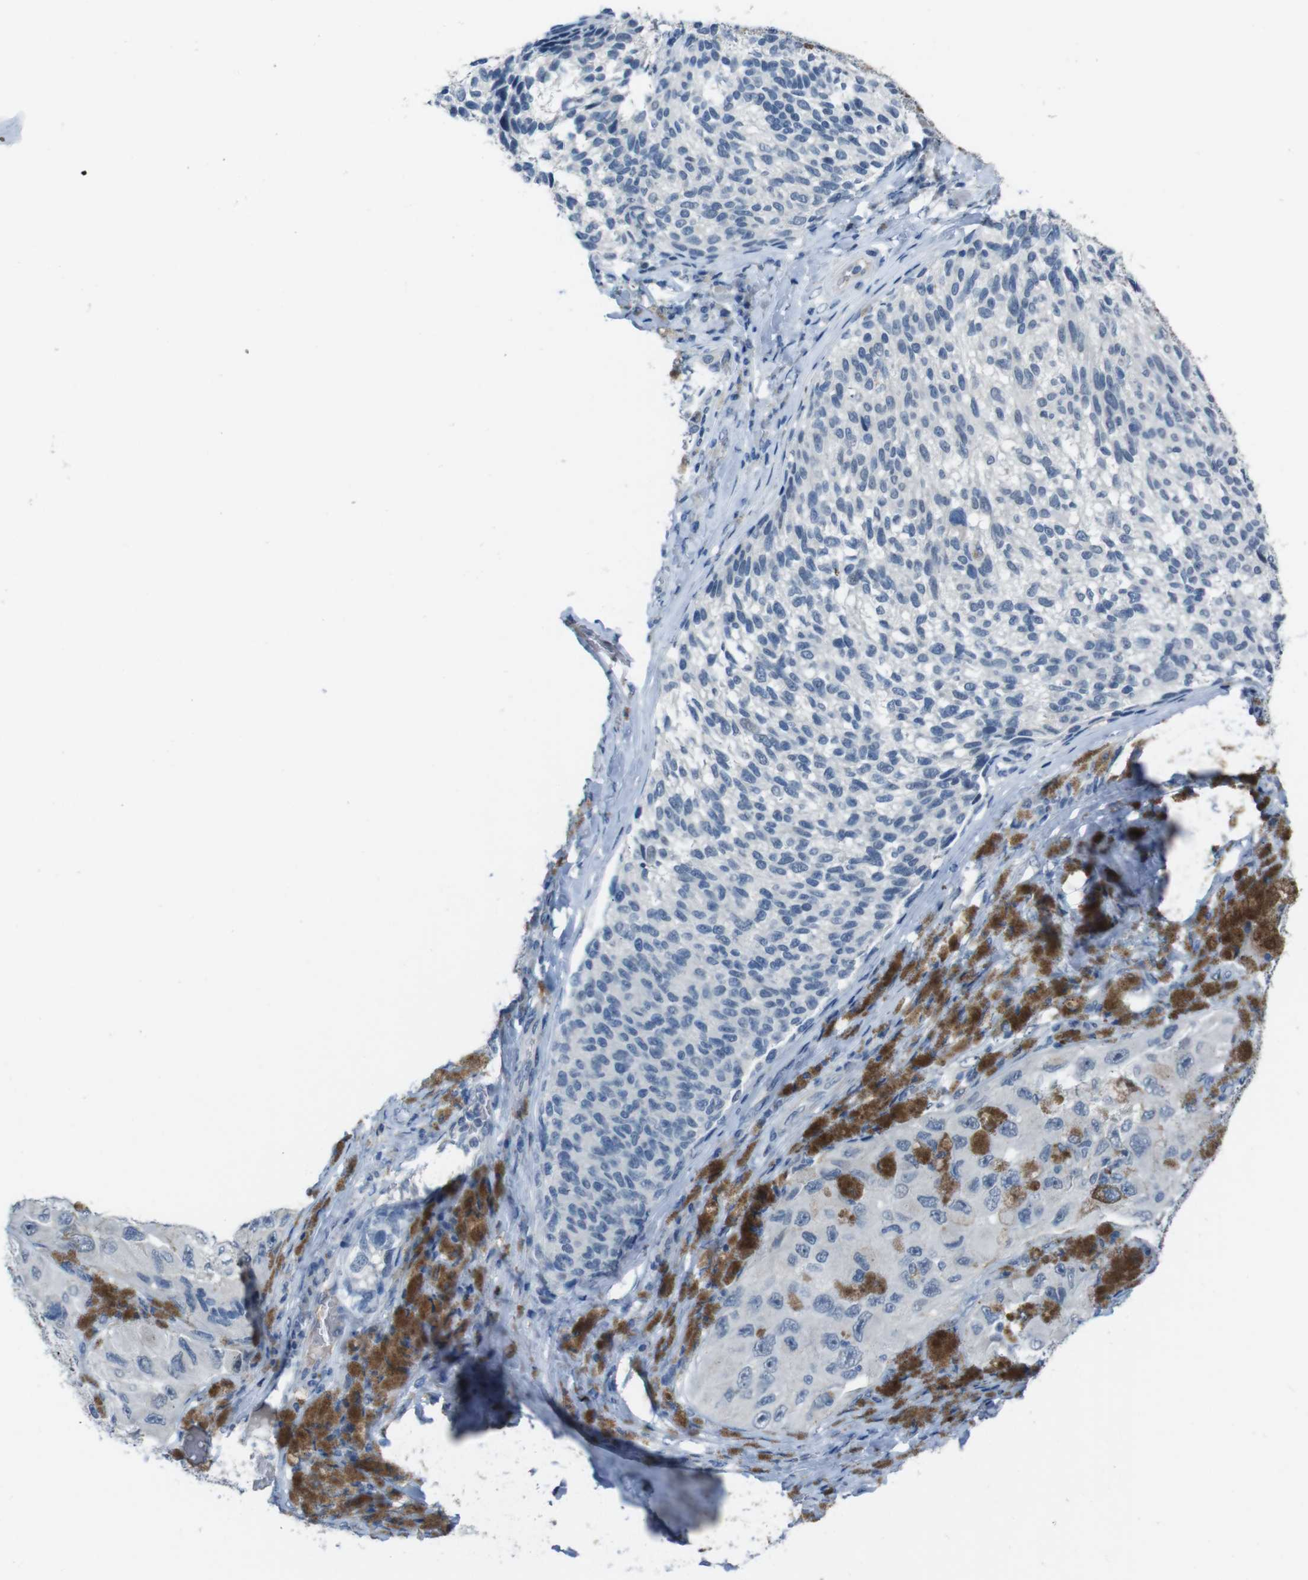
{"staining": {"intensity": "negative", "quantity": "none", "location": "none"}, "tissue": "melanoma", "cell_type": "Tumor cells", "image_type": "cancer", "snomed": [{"axis": "morphology", "description": "Malignant melanoma, NOS"}, {"axis": "topography", "description": "Skin"}], "caption": "DAB immunohistochemical staining of human melanoma reveals no significant expression in tumor cells.", "gene": "CDHR2", "patient": {"sex": "female", "age": 73}}